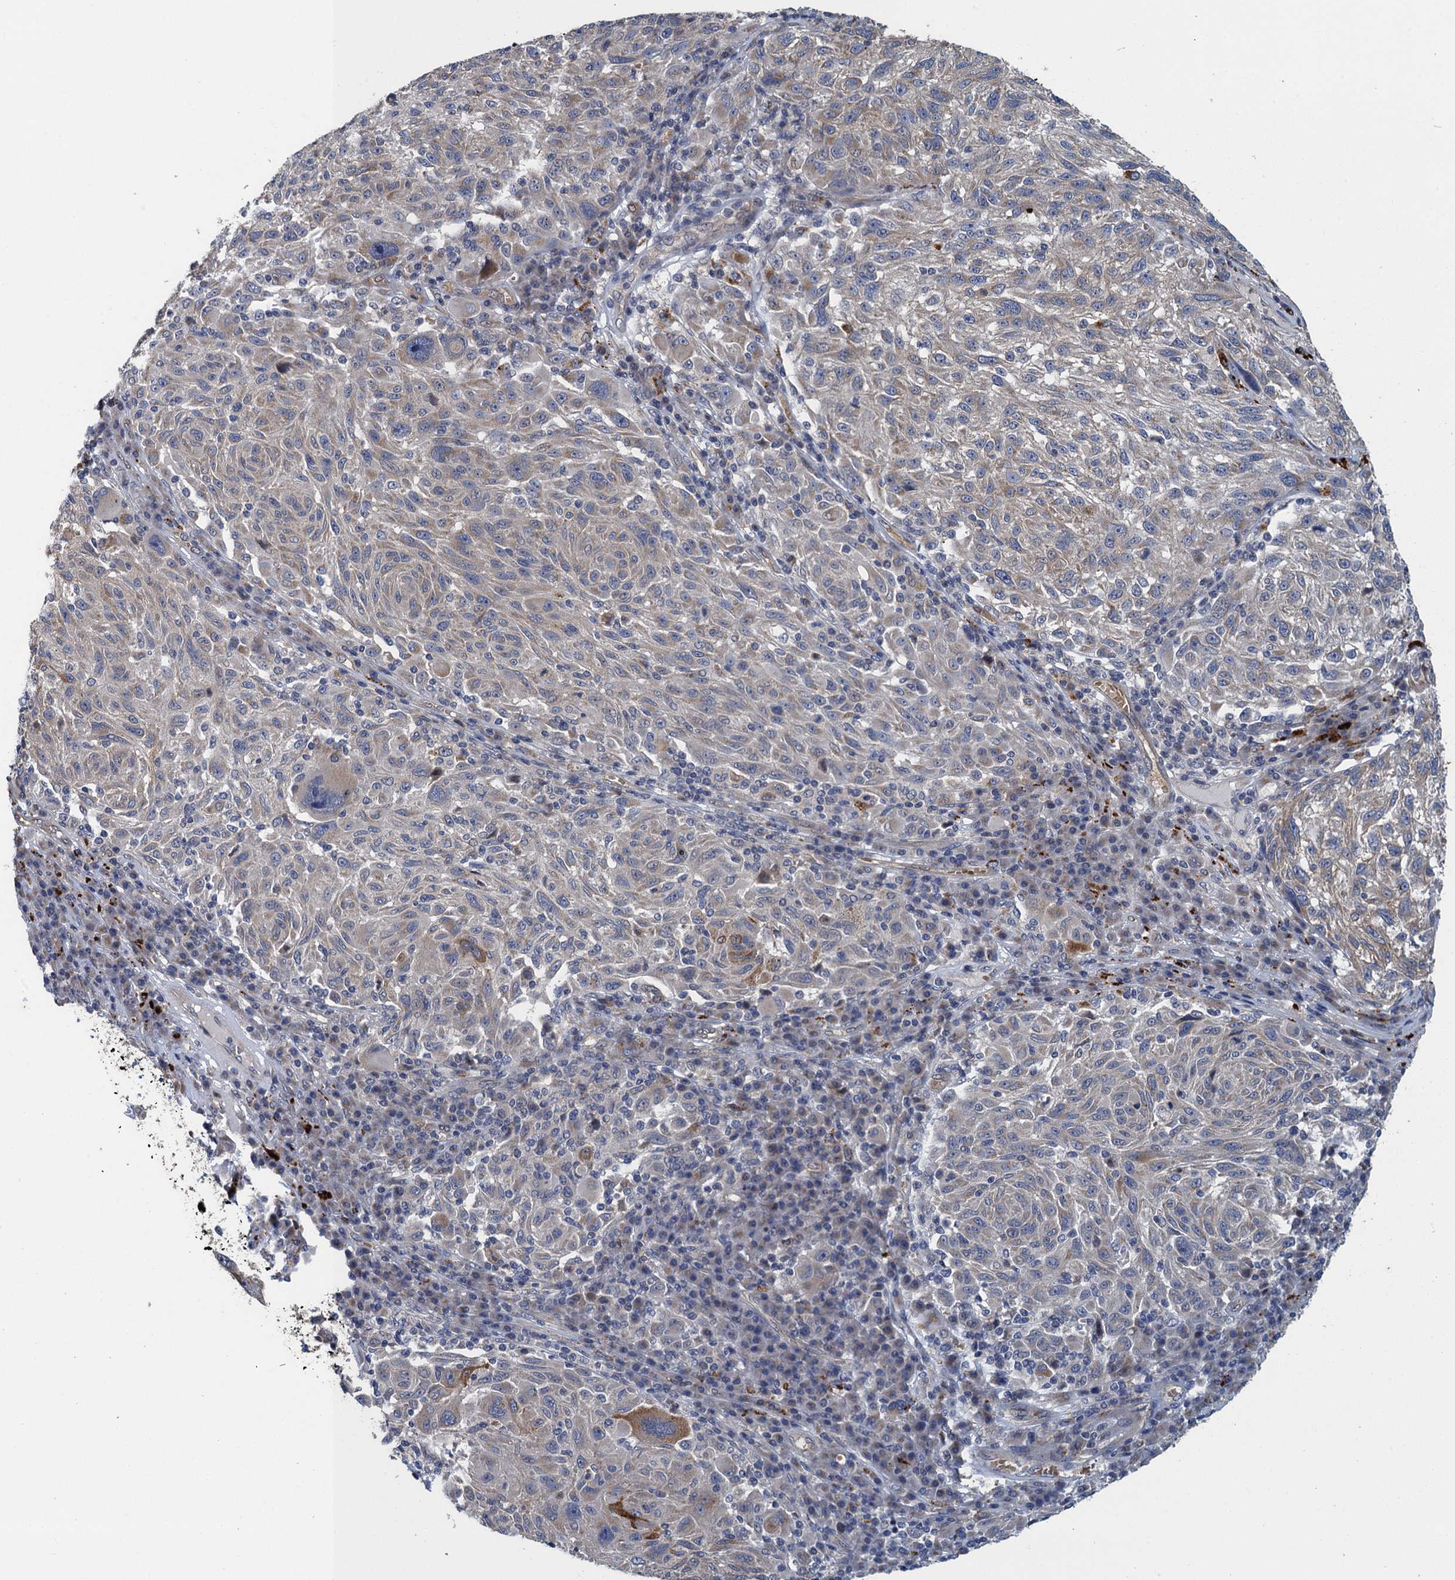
{"staining": {"intensity": "weak", "quantity": "<25%", "location": "cytoplasmic/membranous"}, "tissue": "melanoma", "cell_type": "Tumor cells", "image_type": "cancer", "snomed": [{"axis": "morphology", "description": "Malignant melanoma, NOS"}, {"axis": "topography", "description": "Skin"}], "caption": "Immunohistochemistry (IHC) micrograph of neoplastic tissue: malignant melanoma stained with DAB (3,3'-diaminobenzidine) displays no significant protein expression in tumor cells.", "gene": "KBTBD8", "patient": {"sex": "male", "age": 53}}